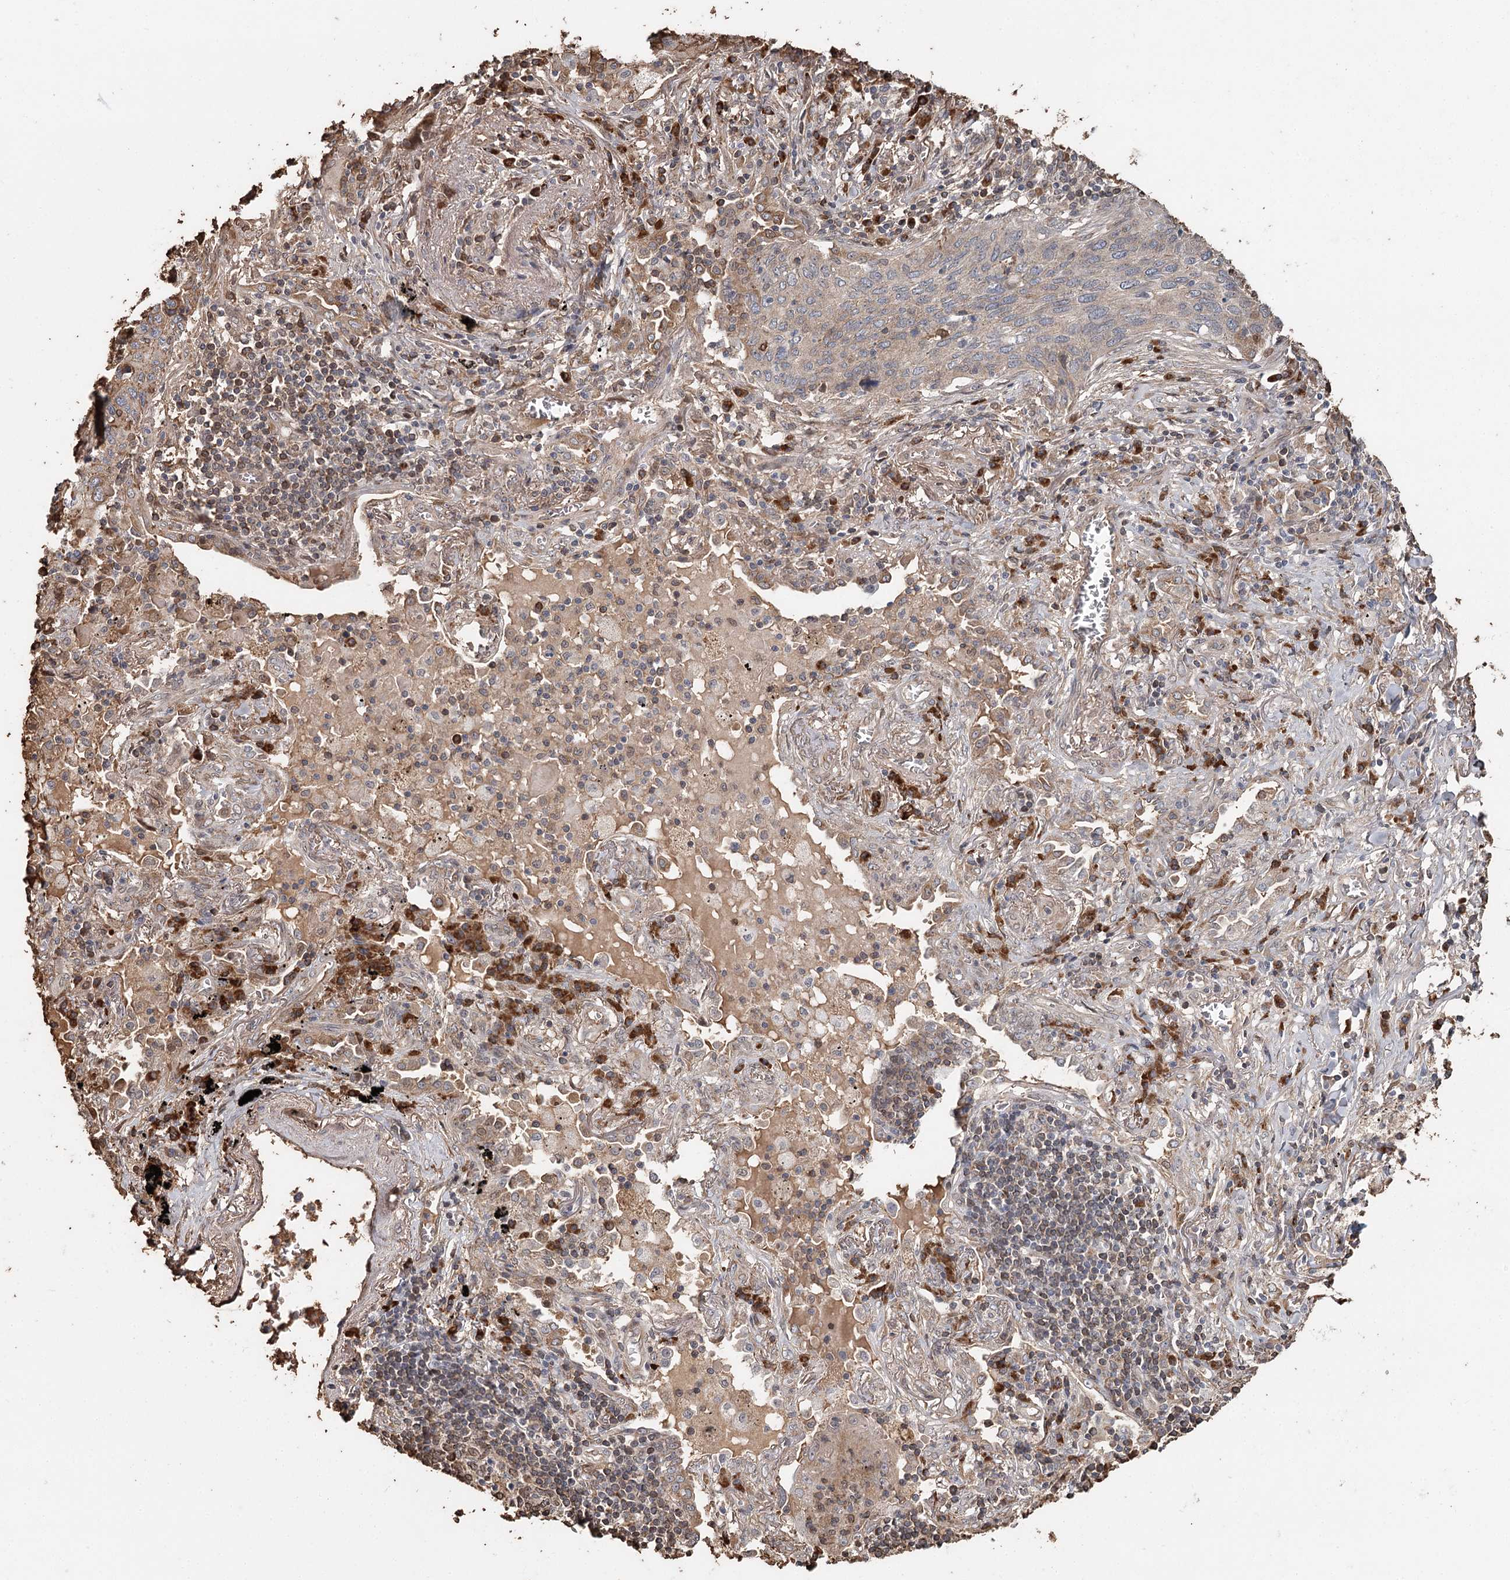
{"staining": {"intensity": "weak", "quantity": "<25%", "location": "cytoplasmic/membranous"}, "tissue": "lung cancer", "cell_type": "Tumor cells", "image_type": "cancer", "snomed": [{"axis": "morphology", "description": "Squamous cell carcinoma, NOS"}, {"axis": "topography", "description": "Lung"}], "caption": "The IHC photomicrograph has no significant staining in tumor cells of lung cancer tissue.", "gene": "SYVN1", "patient": {"sex": "female", "age": 63}}